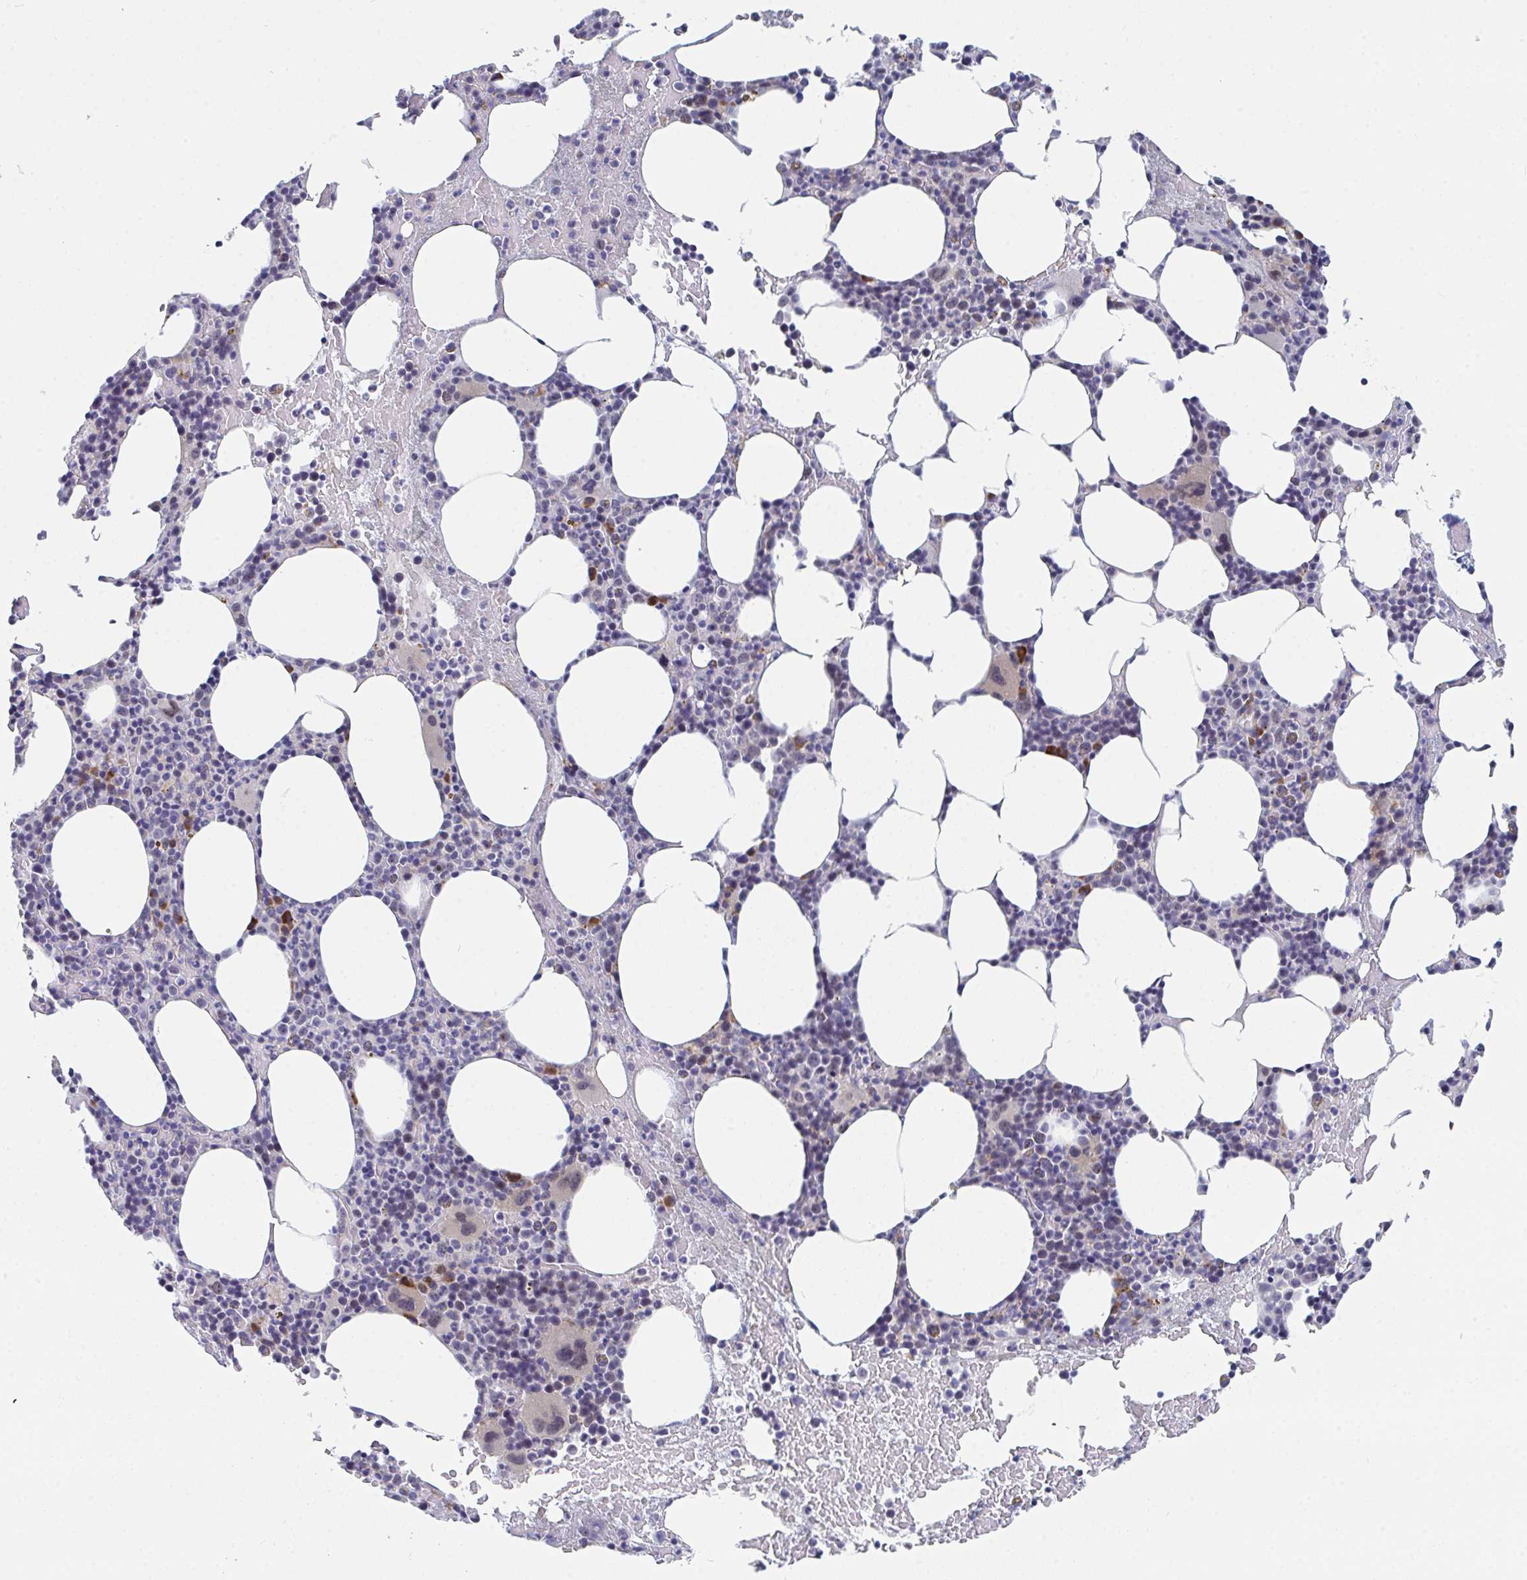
{"staining": {"intensity": "moderate", "quantity": "<25%", "location": "cytoplasmic/membranous"}, "tissue": "bone marrow", "cell_type": "Hematopoietic cells", "image_type": "normal", "snomed": [{"axis": "morphology", "description": "Normal tissue, NOS"}, {"axis": "topography", "description": "Bone marrow"}], "caption": "Moderate cytoplasmic/membranous protein positivity is seen in about <25% of hematopoietic cells in bone marrow. (DAB (3,3'-diaminobenzidine) = brown stain, brightfield microscopy at high magnification).", "gene": "CENPT", "patient": {"sex": "female", "age": 62}}